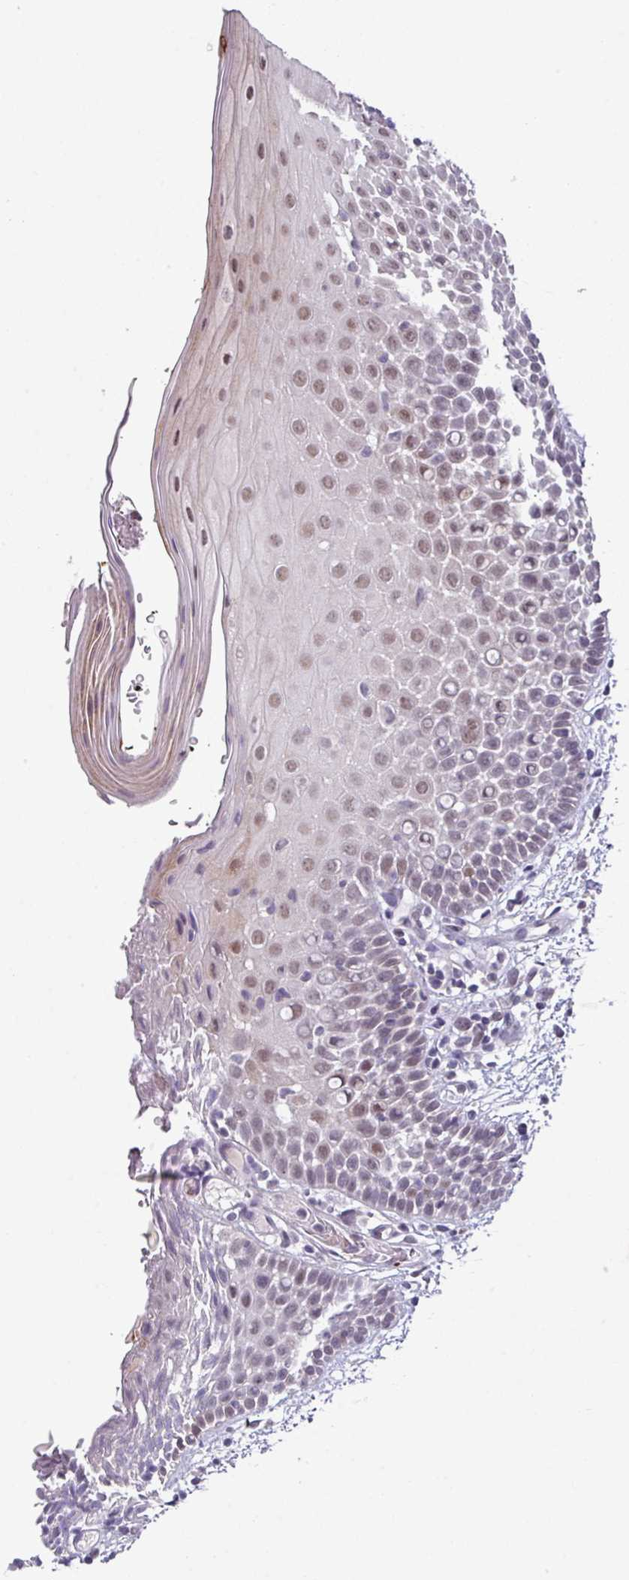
{"staining": {"intensity": "moderate", "quantity": "25%-75%", "location": "nuclear"}, "tissue": "oral mucosa", "cell_type": "Squamous epithelial cells", "image_type": "normal", "snomed": [{"axis": "morphology", "description": "Normal tissue, NOS"}, {"axis": "morphology", "description": "Squamous cell carcinoma, NOS"}, {"axis": "topography", "description": "Oral tissue"}, {"axis": "topography", "description": "Tounge, NOS"}, {"axis": "topography", "description": "Head-Neck"}], "caption": "This micrograph demonstrates IHC staining of normal human oral mucosa, with medium moderate nuclear positivity in approximately 25%-75% of squamous epithelial cells.", "gene": "ZFP3", "patient": {"sex": "male", "age": 76}}